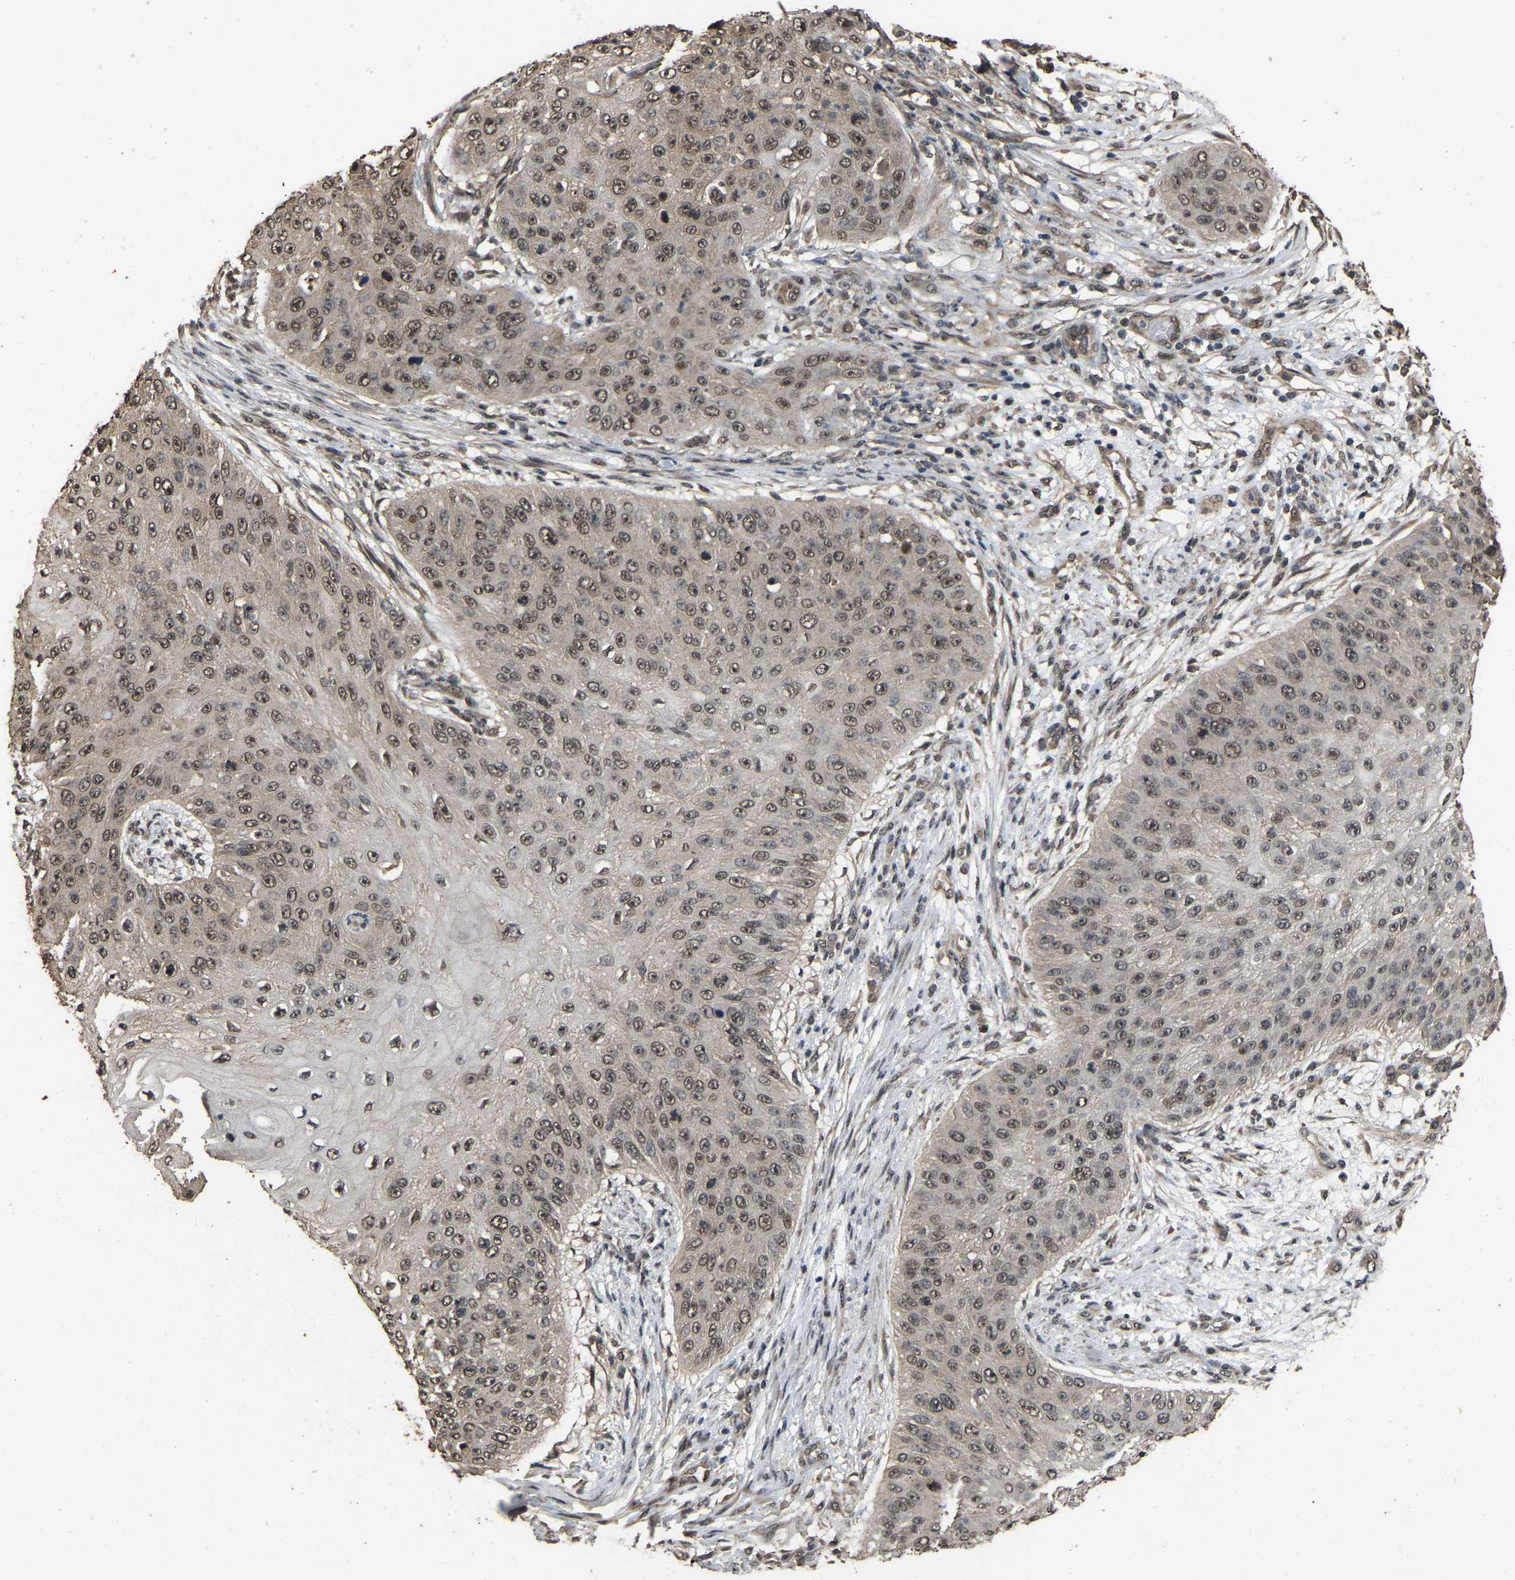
{"staining": {"intensity": "weak", "quantity": ">75%", "location": "nuclear"}, "tissue": "skin cancer", "cell_type": "Tumor cells", "image_type": "cancer", "snomed": [{"axis": "morphology", "description": "Squamous cell carcinoma, NOS"}, {"axis": "topography", "description": "Skin"}], "caption": "Weak nuclear positivity for a protein is appreciated in approximately >75% of tumor cells of squamous cell carcinoma (skin) using IHC.", "gene": "ARHGAP23", "patient": {"sex": "female", "age": 80}}